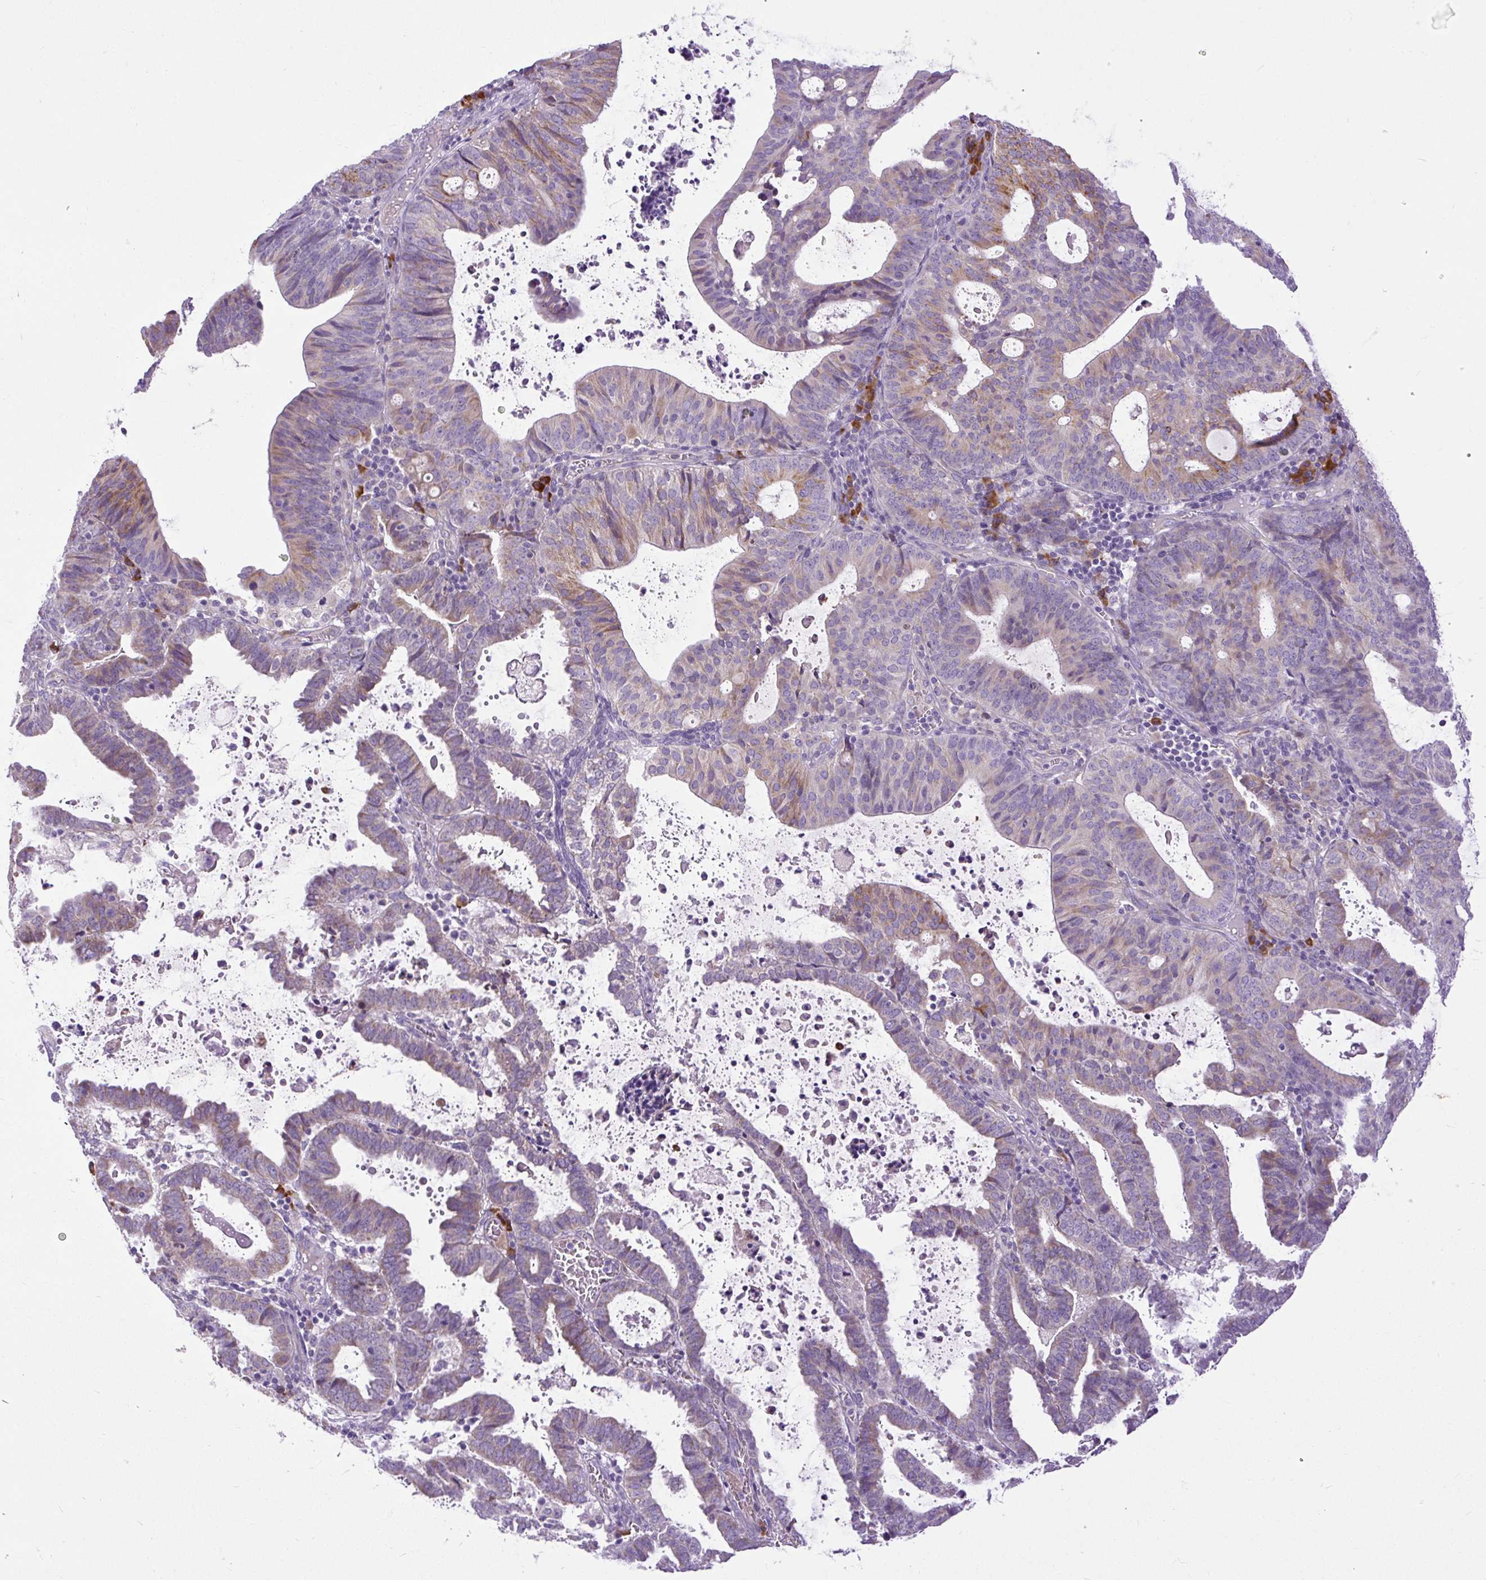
{"staining": {"intensity": "weak", "quantity": "25%-75%", "location": "cytoplasmic/membranous"}, "tissue": "endometrial cancer", "cell_type": "Tumor cells", "image_type": "cancer", "snomed": [{"axis": "morphology", "description": "Adenocarcinoma, NOS"}, {"axis": "topography", "description": "Uterus"}], "caption": "Protein expression by immunohistochemistry exhibits weak cytoplasmic/membranous staining in about 25%-75% of tumor cells in endometrial cancer.", "gene": "SYBU", "patient": {"sex": "female", "age": 83}}